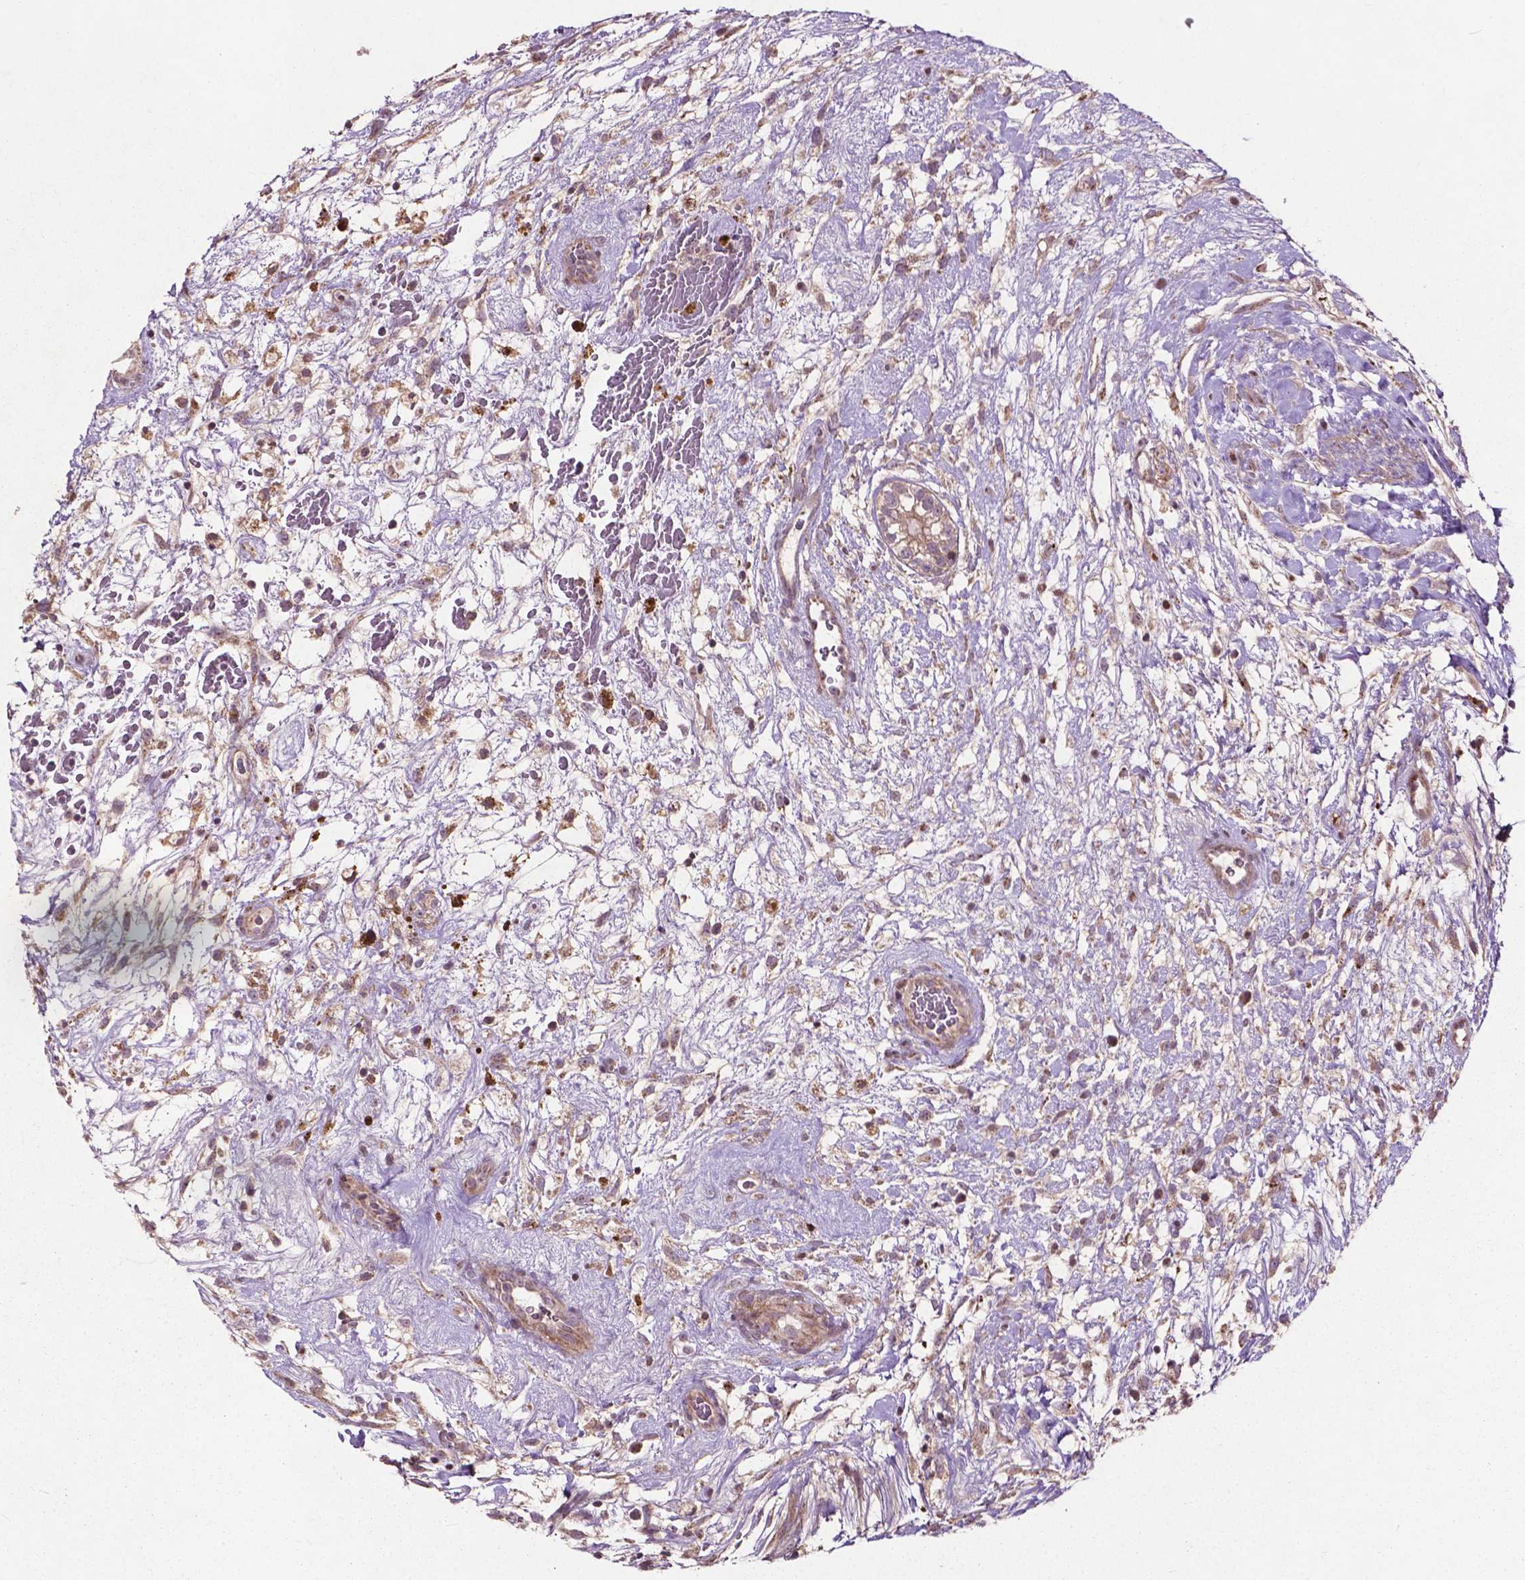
{"staining": {"intensity": "moderate", "quantity": ">75%", "location": "cytoplasmic/membranous"}, "tissue": "testis cancer", "cell_type": "Tumor cells", "image_type": "cancer", "snomed": [{"axis": "morphology", "description": "Normal tissue, NOS"}, {"axis": "morphology", "description": "Carcinoma, Embryonal, NOS"}, {"axis": "topography", "description": "Testis"}], "caption": "Embryonal carcinoma (testis) tissue displays moderate cytoplasmic/membranous positivity in about >75% of tumor cells, visualized by immunohistochemistry. (Stains: DAB (3,3'-diaminobenzidine) in brown, nuclei in blue, Microscopy: brightfield microscopy at high magnification).", "gene": "B3GALNT2", "patient": {"sex": "male", "age": 32}}